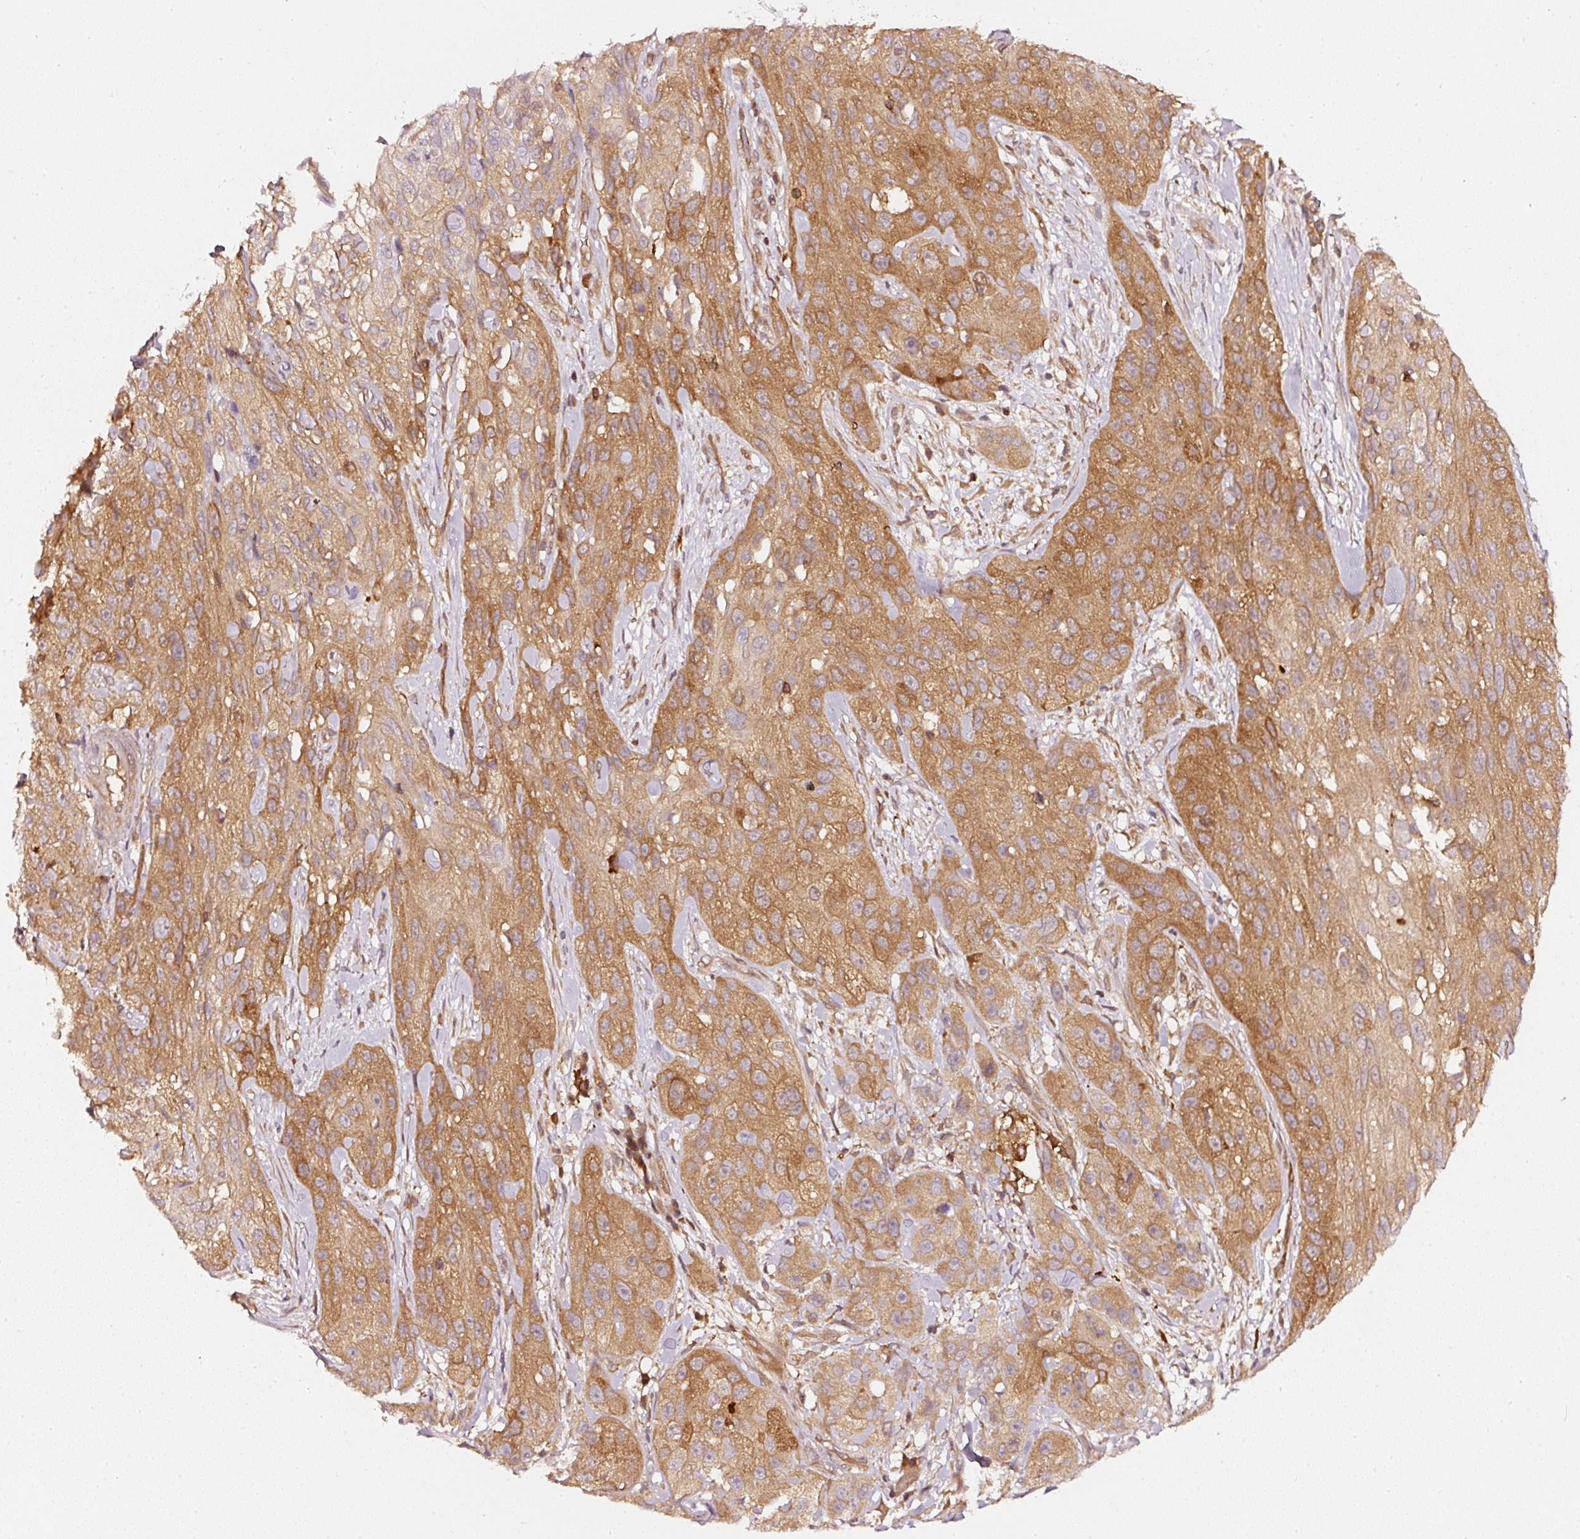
{"staining": {"intensity": "moderate", "quantity": "25%-75%", "location": "cytoplasmic/membranous"}, "tissue": "skin cancer", "cell_type": "Tumor cells", "image_type": "cancer", "snomed": [{"axis": "morphology", "description": "Squamous cell carcinoma, NOS"}, {"axis": "topography", "description": "Skin"}, {"axis": "topography", "description": "Vulva"}], "caption": "IHC of human squamous cell carcinoma (skin) demonstrates medium levels of moderate cytoplasmic/membranous expression in about 25%-75% of tumor cells.", "gene": "ASMTL", "patient": {"sex": "female", "age": 86}}